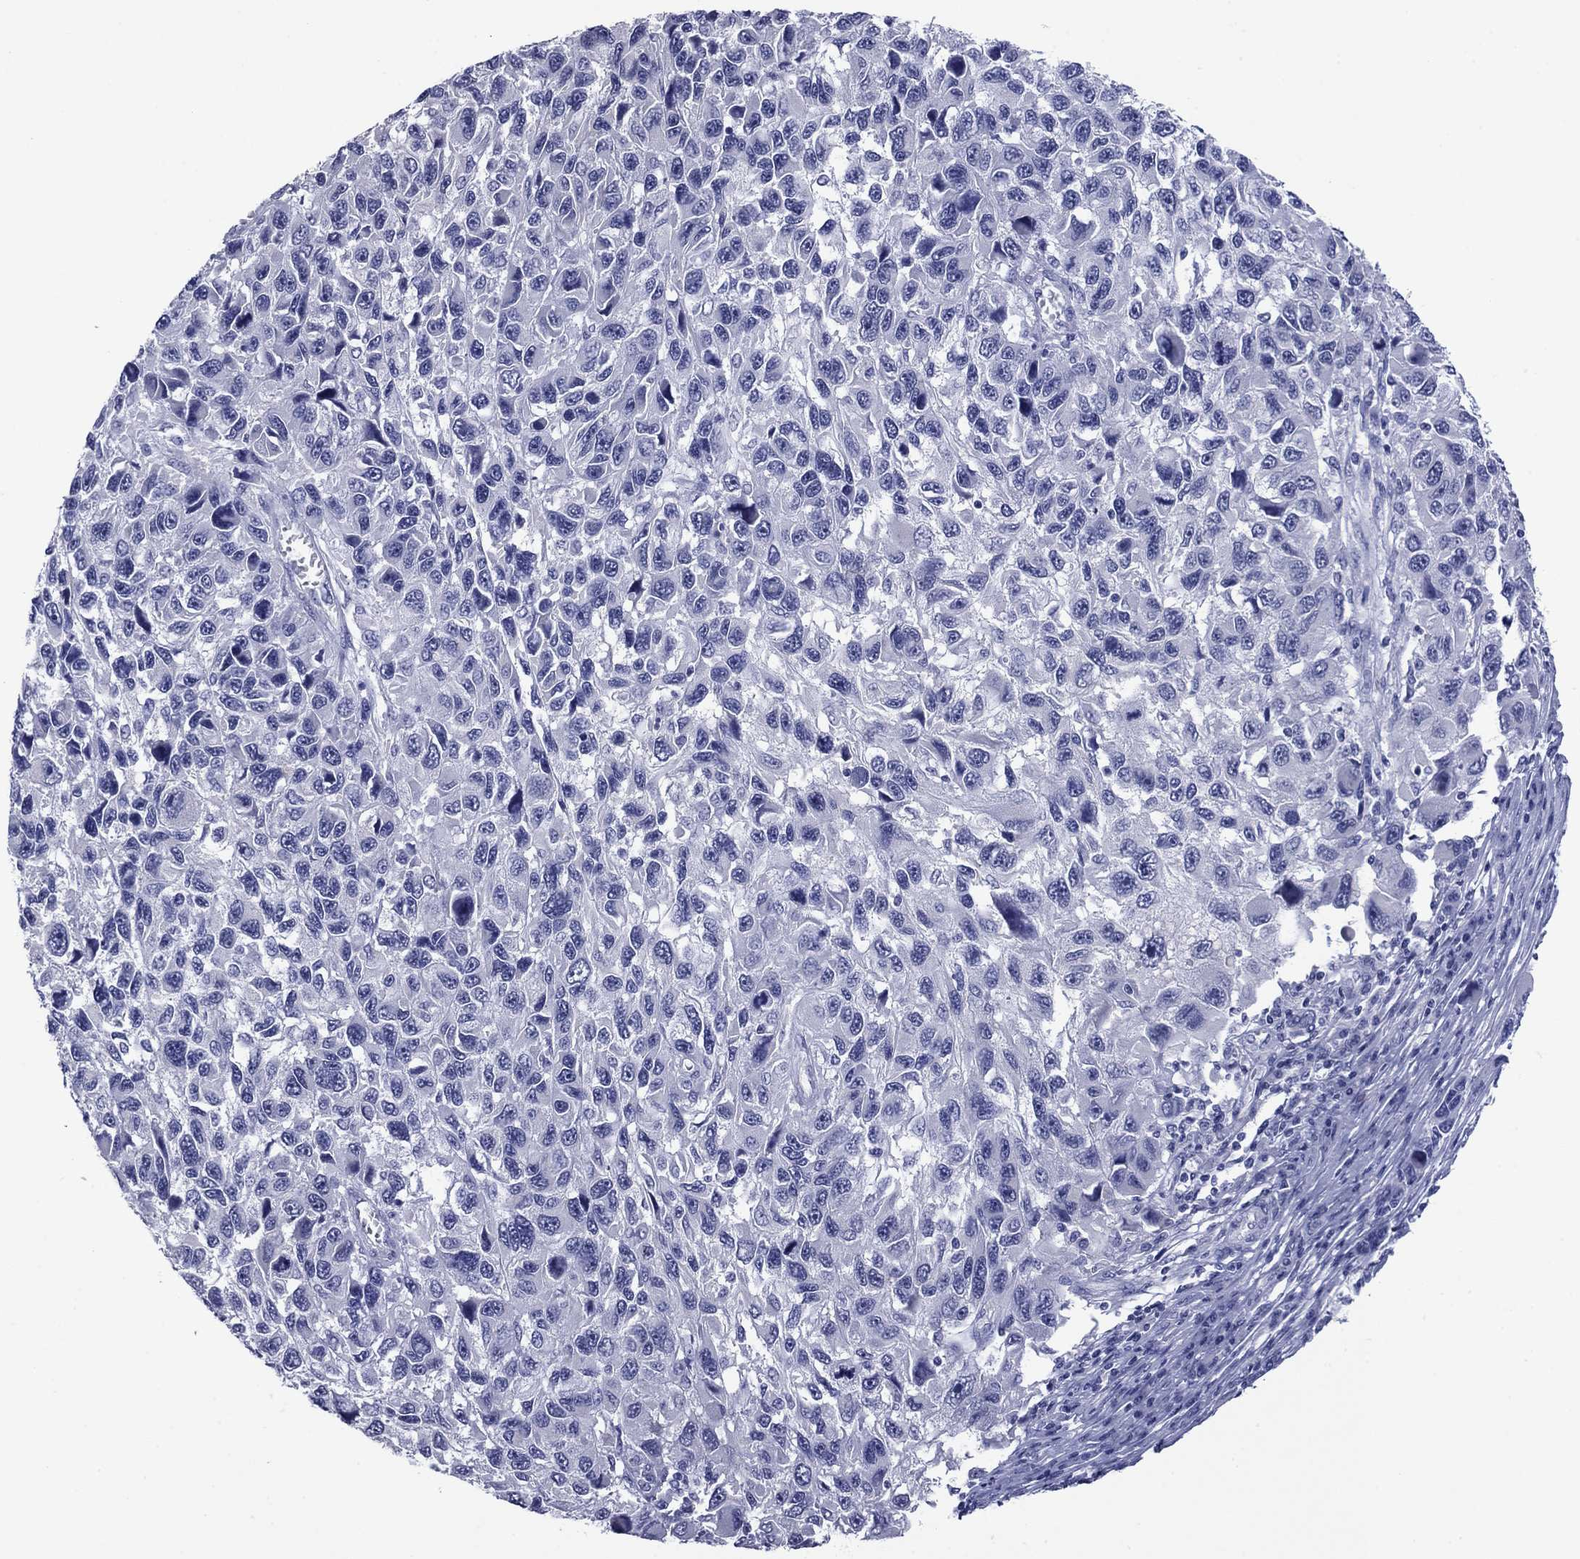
{"staining": {"intensity": "negative", "quantity": "none", "location": "none"}, "tissue": "melanoma", "cell_type": "Tumor cells", "image_type": "cancer", "snomed": [{"axis": "morphology", "description": "Malignant melanoma, NOS"}, {"axis": "topography", "description": "Skin"}], "caption": "IHC histopathology image of human malignant melanoma stained for a protein (brown), which demonstrates no positivity in tumor cells.", "gene": "HAO1", "patient": {"sex": "male", "age": 53}}